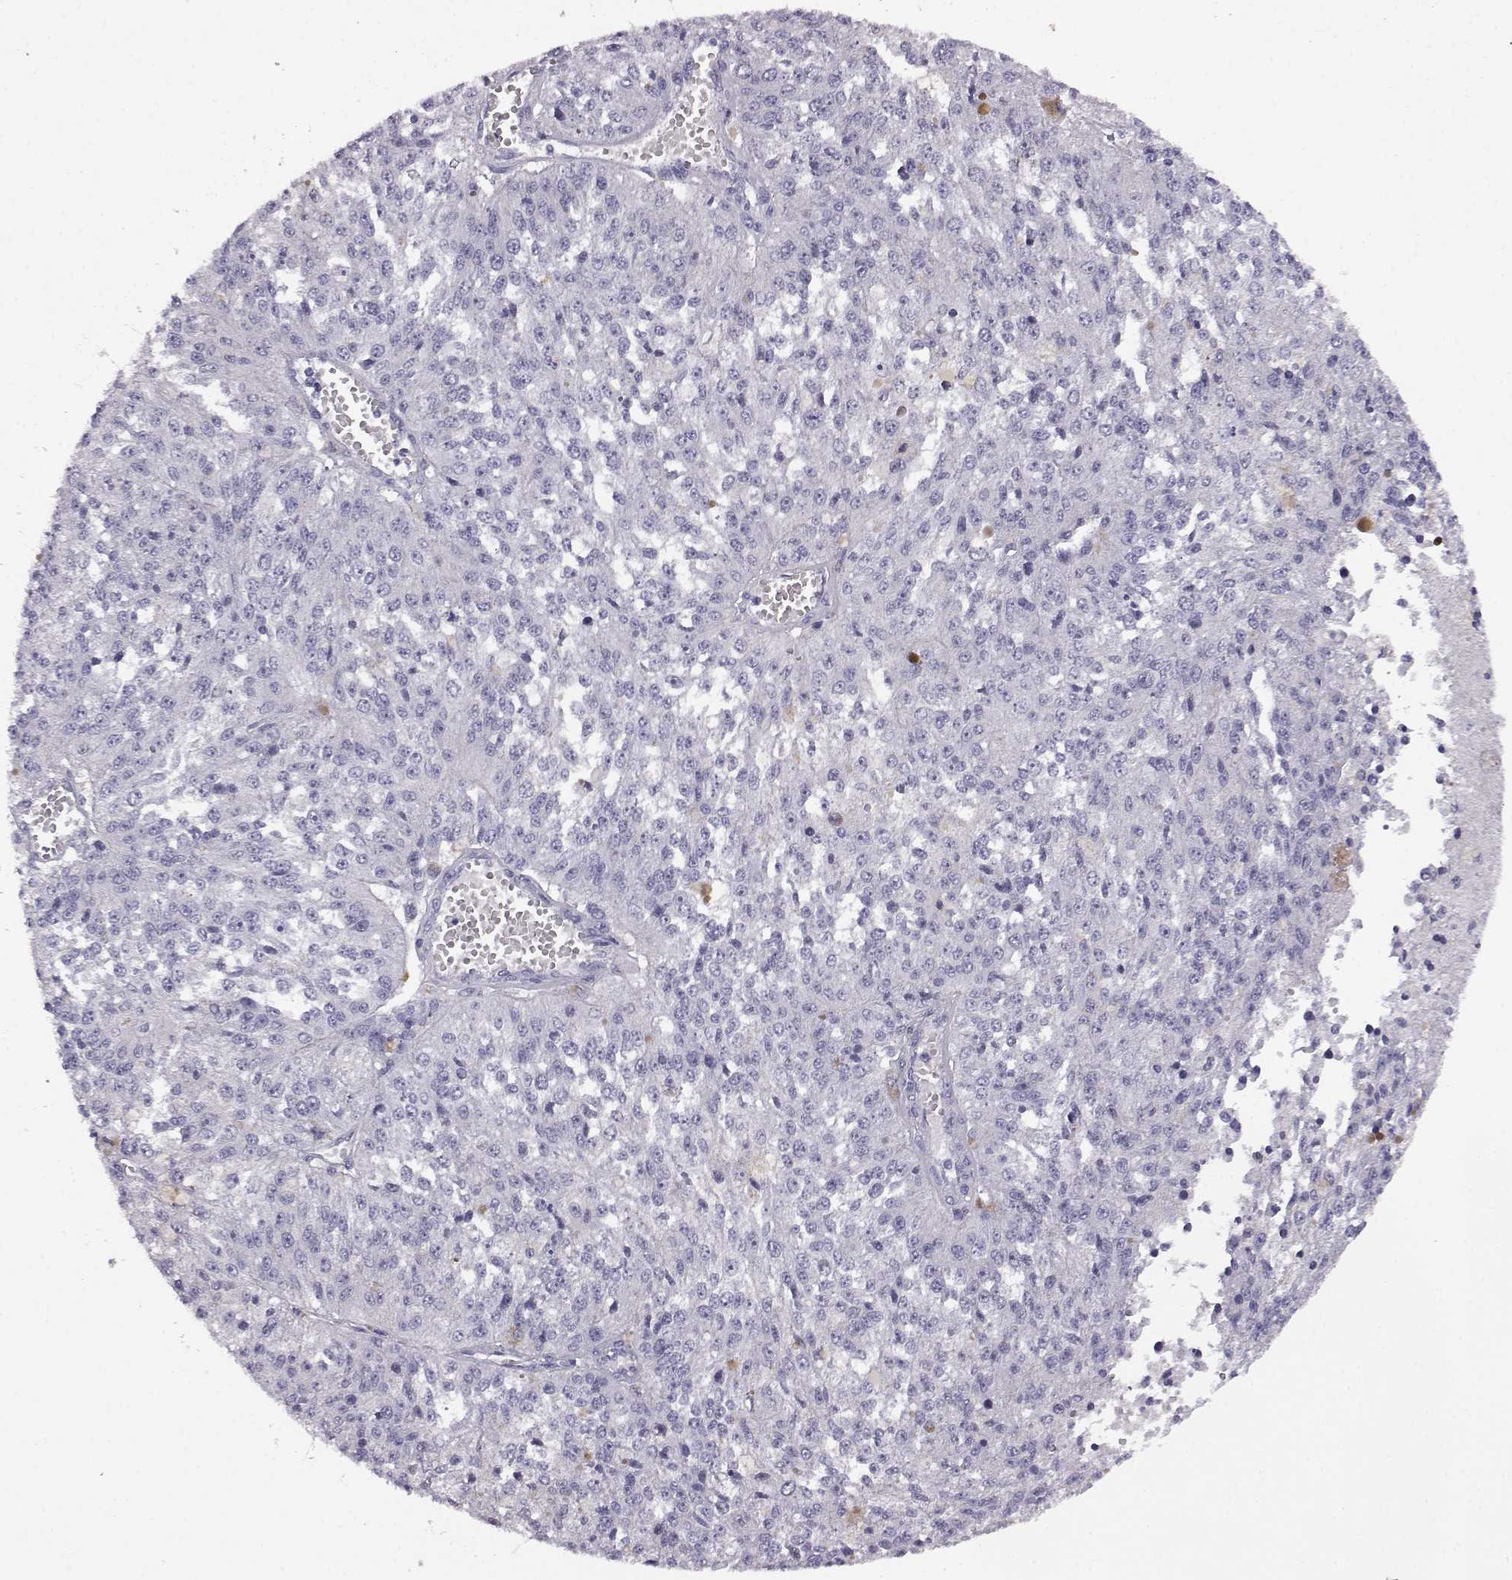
{"staining": {"intensity": "negative", "quantity": "none", "location": "none"}, "tissue": "melanoma", "cell_type": "Tumor cells", "image_type": "cancer", "snomed": [{"axis": "morphology", "description": "Malignant melanoma, Metastatic site"}, {"axis": "topography", "description": "Lymph node"}], "caption": "An IHC histopathology image of malignant melanoma (metastatic site) is shown. There is no staining in tumor cells of malignant melanoma (metastatic site).", "gene": "AKR1B1", "patient": {"sex": "female", "age": 64}}